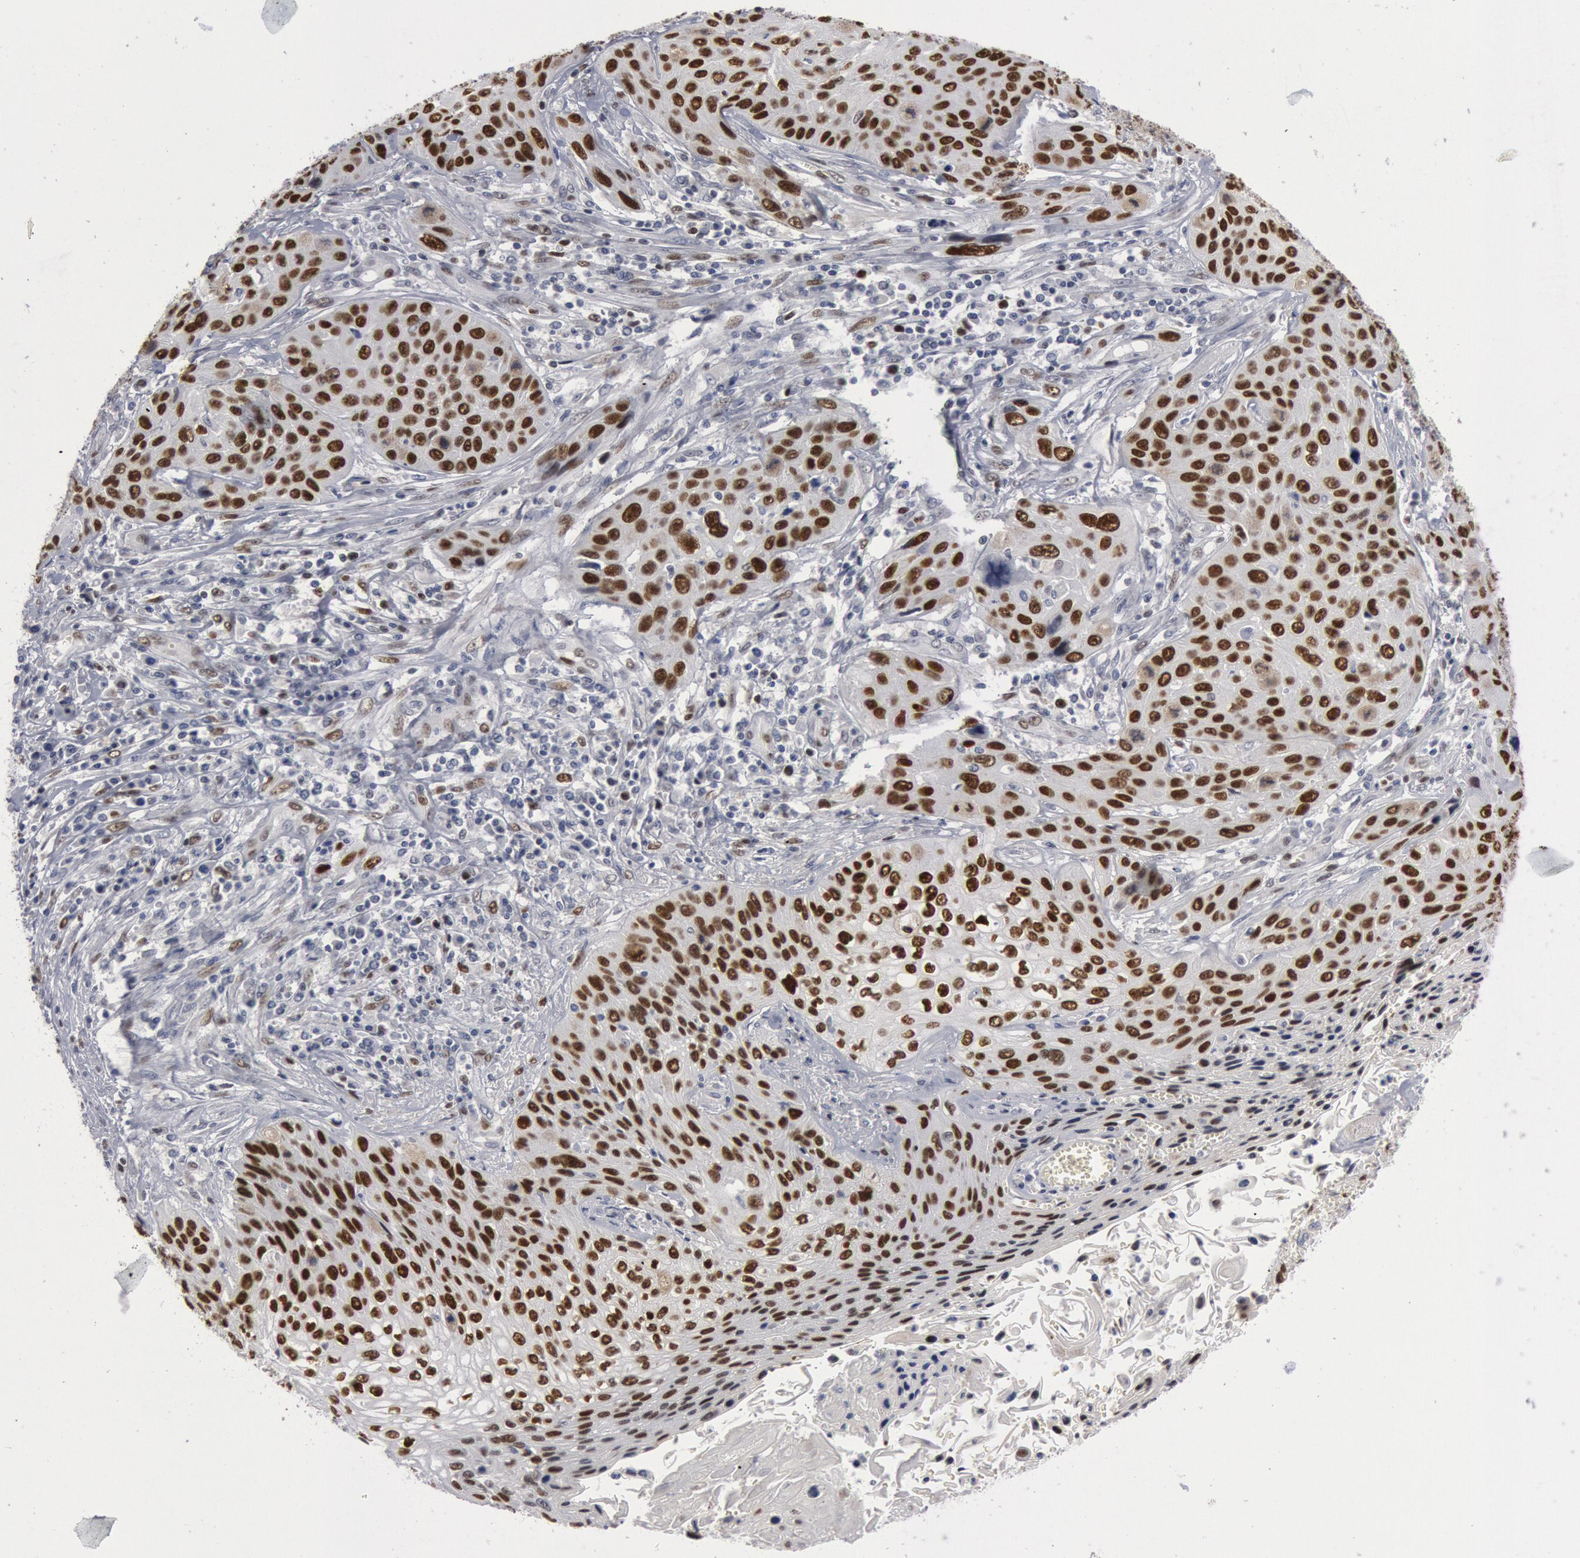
{"staining": {"intensity": "strong", "quantity": "25%-75%", "location": "nuclear"}, "tissue": "cervical cancer", "cell_type": "Tumor cells", "image_type": "cancer", "snomed": [{"axis": "morphology", "description": "Squamous cell carcinoma, NOS"}, {"axis": "topography", "description": "Cervix"}], "caption": "Squamous cell carcinoma (cervical) stained for a protein (brown) demonstrates strong nuclear positive expression in approximately 25%-75% of tumor cells.", "gene": "WDHD1", "patient": {"sex": "female", "age": 32}}